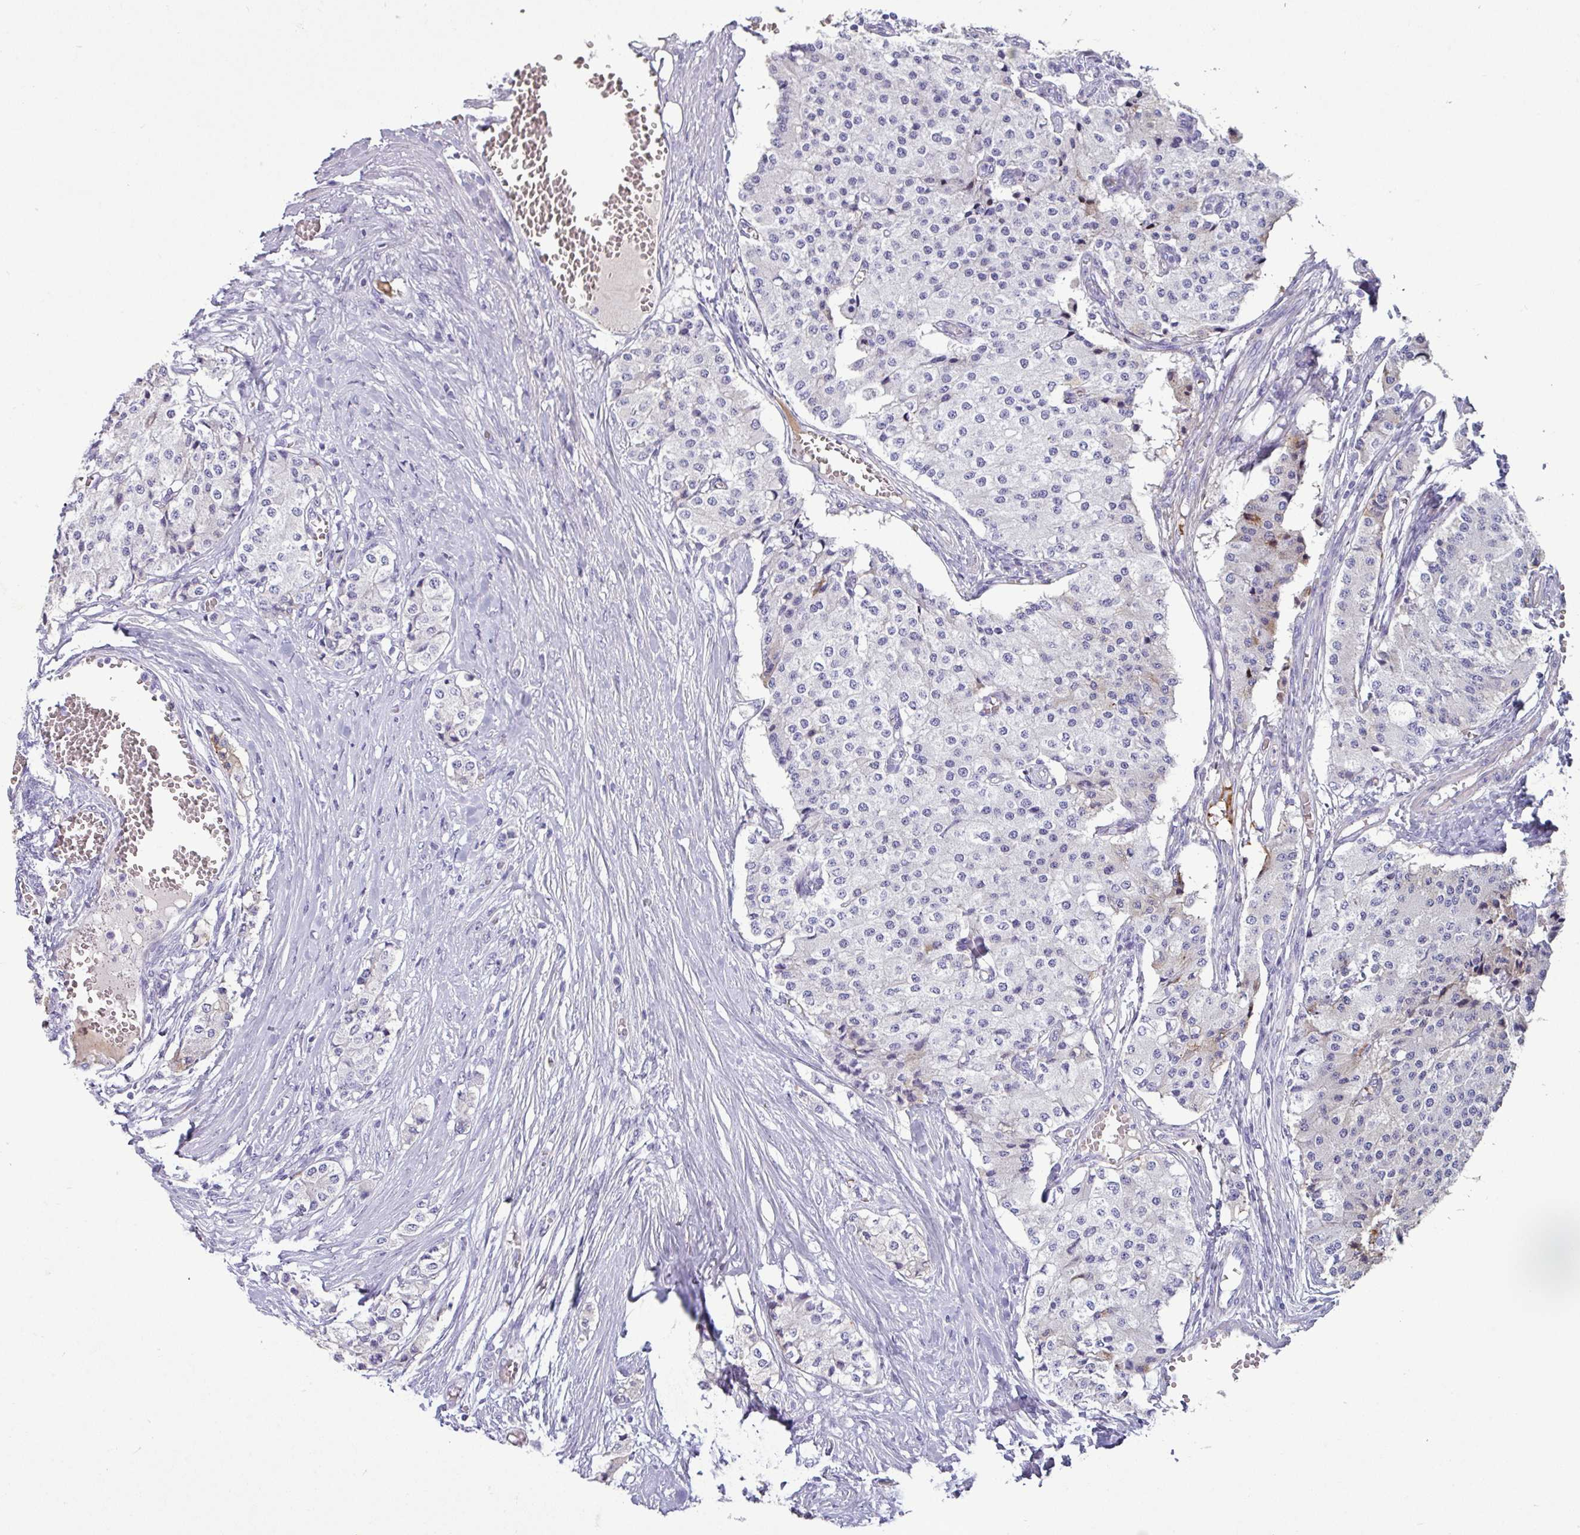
{"staining": {"intensity": "negative", "quantity": "none", "location": "none"}, "tissue": "carcinoid", "cell_type": "Tumor cells", "image_type": "cancer", "snomed": [{"axis": "morphology", "description": "Carcinoid, malignant, NOS"}, {"axis": "topography", "description": "Colon"}], "caption": "Tumor cells are negative for brown protein staining in carcinoid (malignant). (Stains: DAB (3,3'-diaminobenzidine) IHC with hematoxylin counter stain, Microscopy: brightfield microscopy at high magnification).", "gene": "VCX2", "patient": {"sex": "female", "age": 52}}